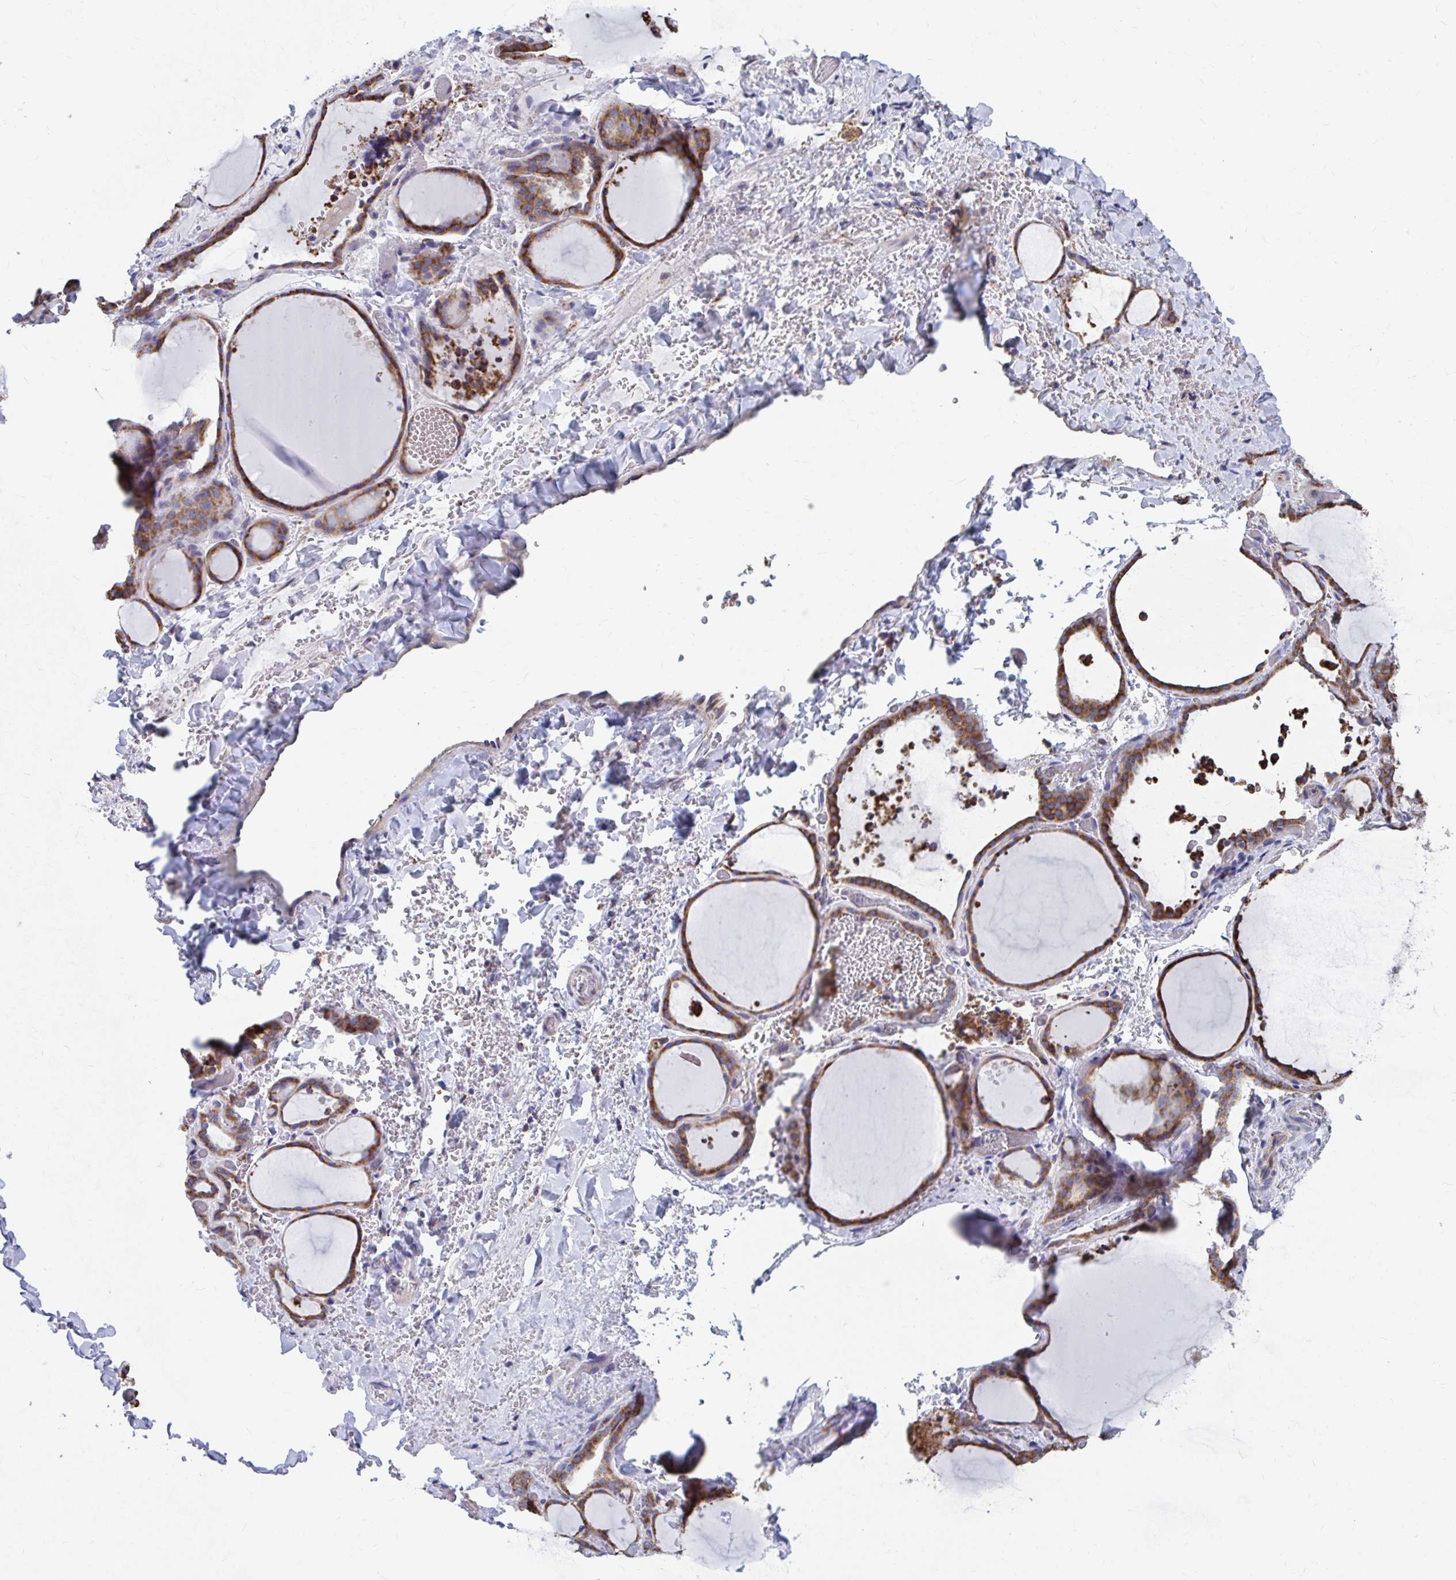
{"staining": {"intensity": "moderate", "quantity": ">75%", "location": "cytoplasmic/membranous"}, "tissue": "thyroid gland", "cell_type": "Glandular cells", "image_type": "normal", "snomed": [{"axis": "morphology", "description": "Normal tissue, NOS"}, {"axis": "topography", "description": "Thyroid gland"}], "caption": "Immunohistochemical staining of unremarkable human thyroid gland reveals >75% levels of moderate cytoplasmic/membranous protein staining in about >75% of glandular cells. (IHC, brightfield microscopy, high magnification).", "gene": "FKBP2", "patient": {"sex": "female", "age": 36}}